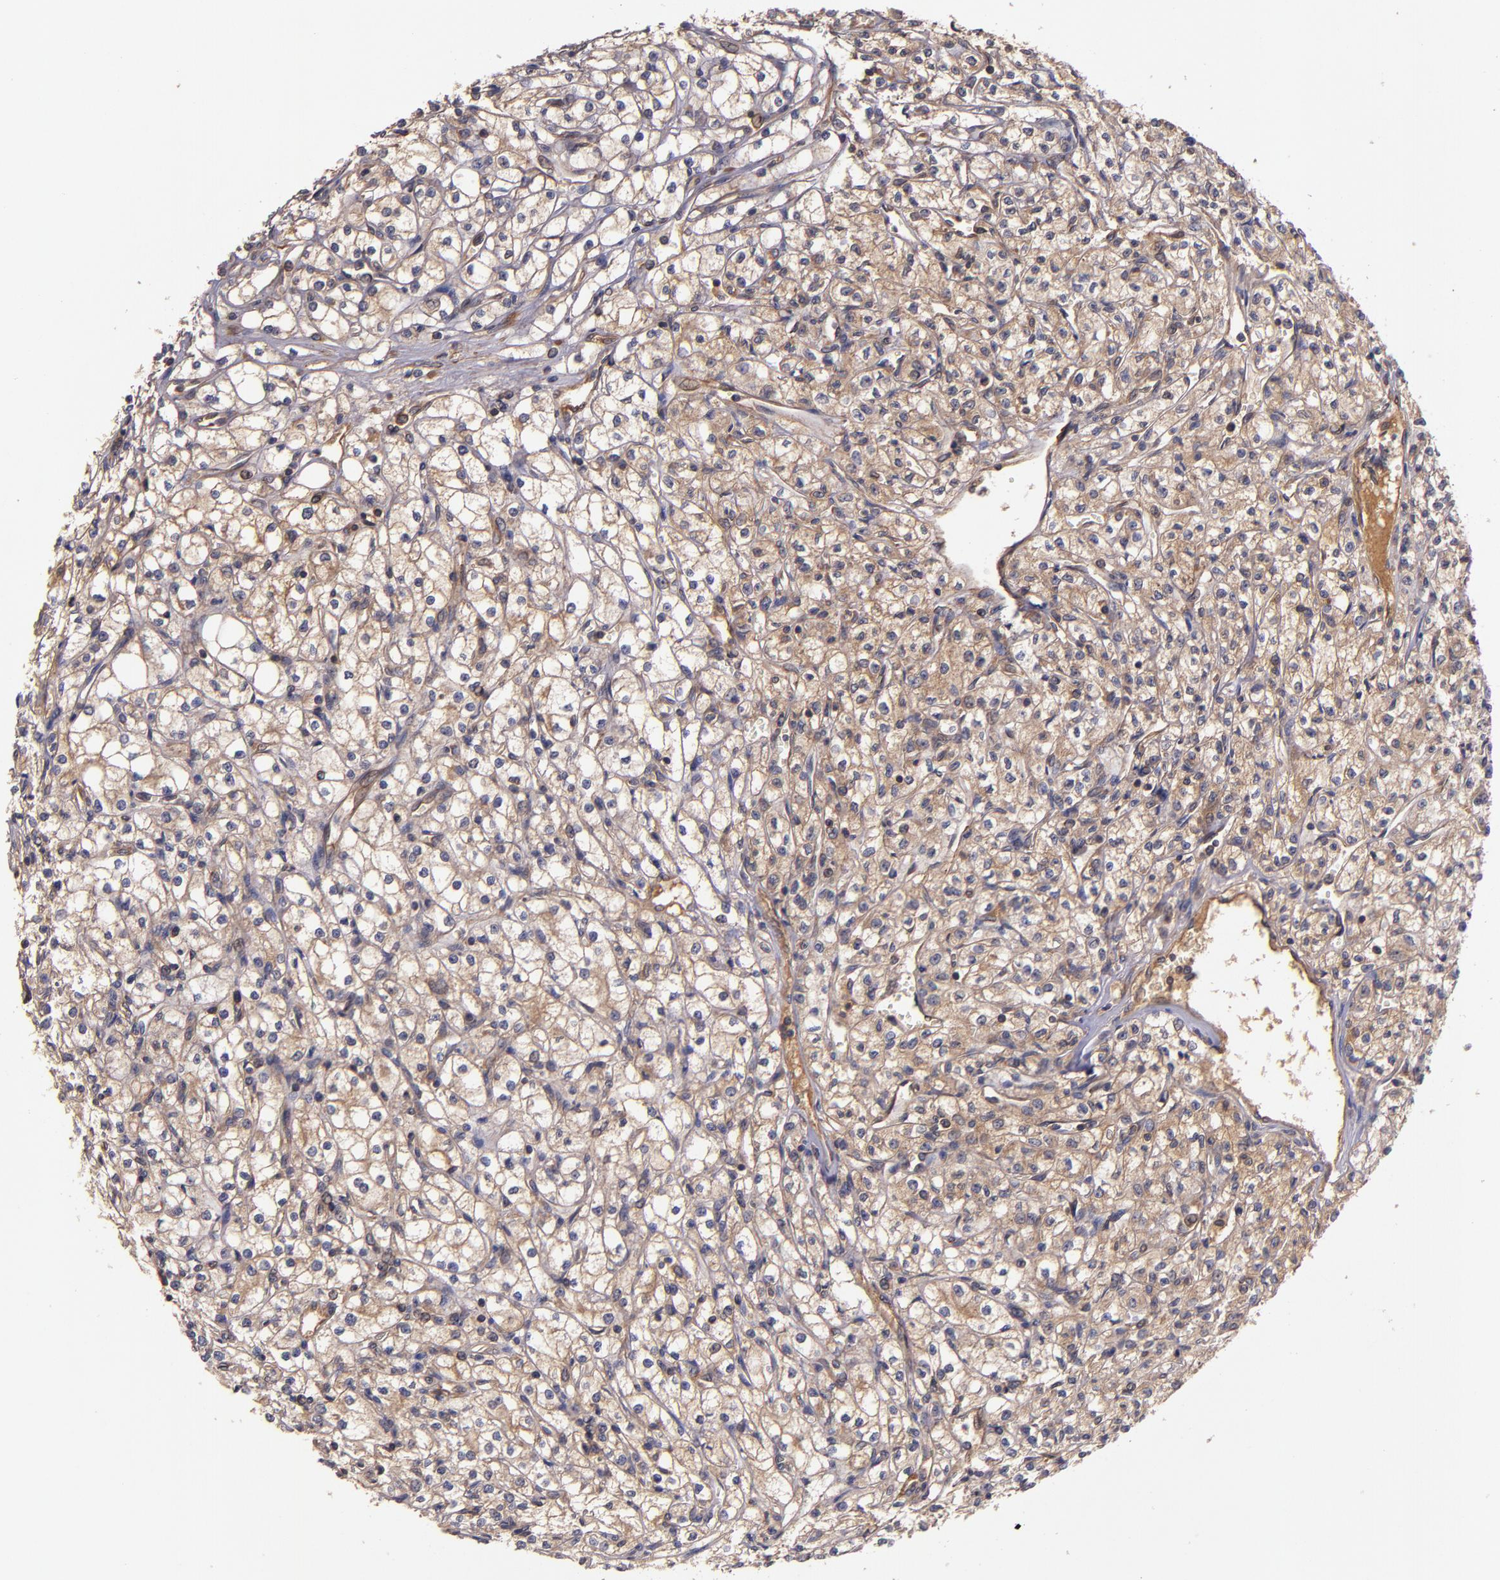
{"staining": {"intensity": "weak", "quantity": ">75%", "location": "cytoplasmic/membranous"}, "tissue": "renal cancer", "cell_type": "Tumor cells", "image_type": "cancer", "snomed": [{"axis": "morphology", "description": "Adenocarcinoma, NOS"}, {"axis": "topography", "description": "Kidney"}], "caption": "Renal cancer stained for a protein reveals weak cytoplasmic/membranous positivity in tumor cells.", "gene": "PRAF2", "patient": {"sex": "male", "age": 61}}